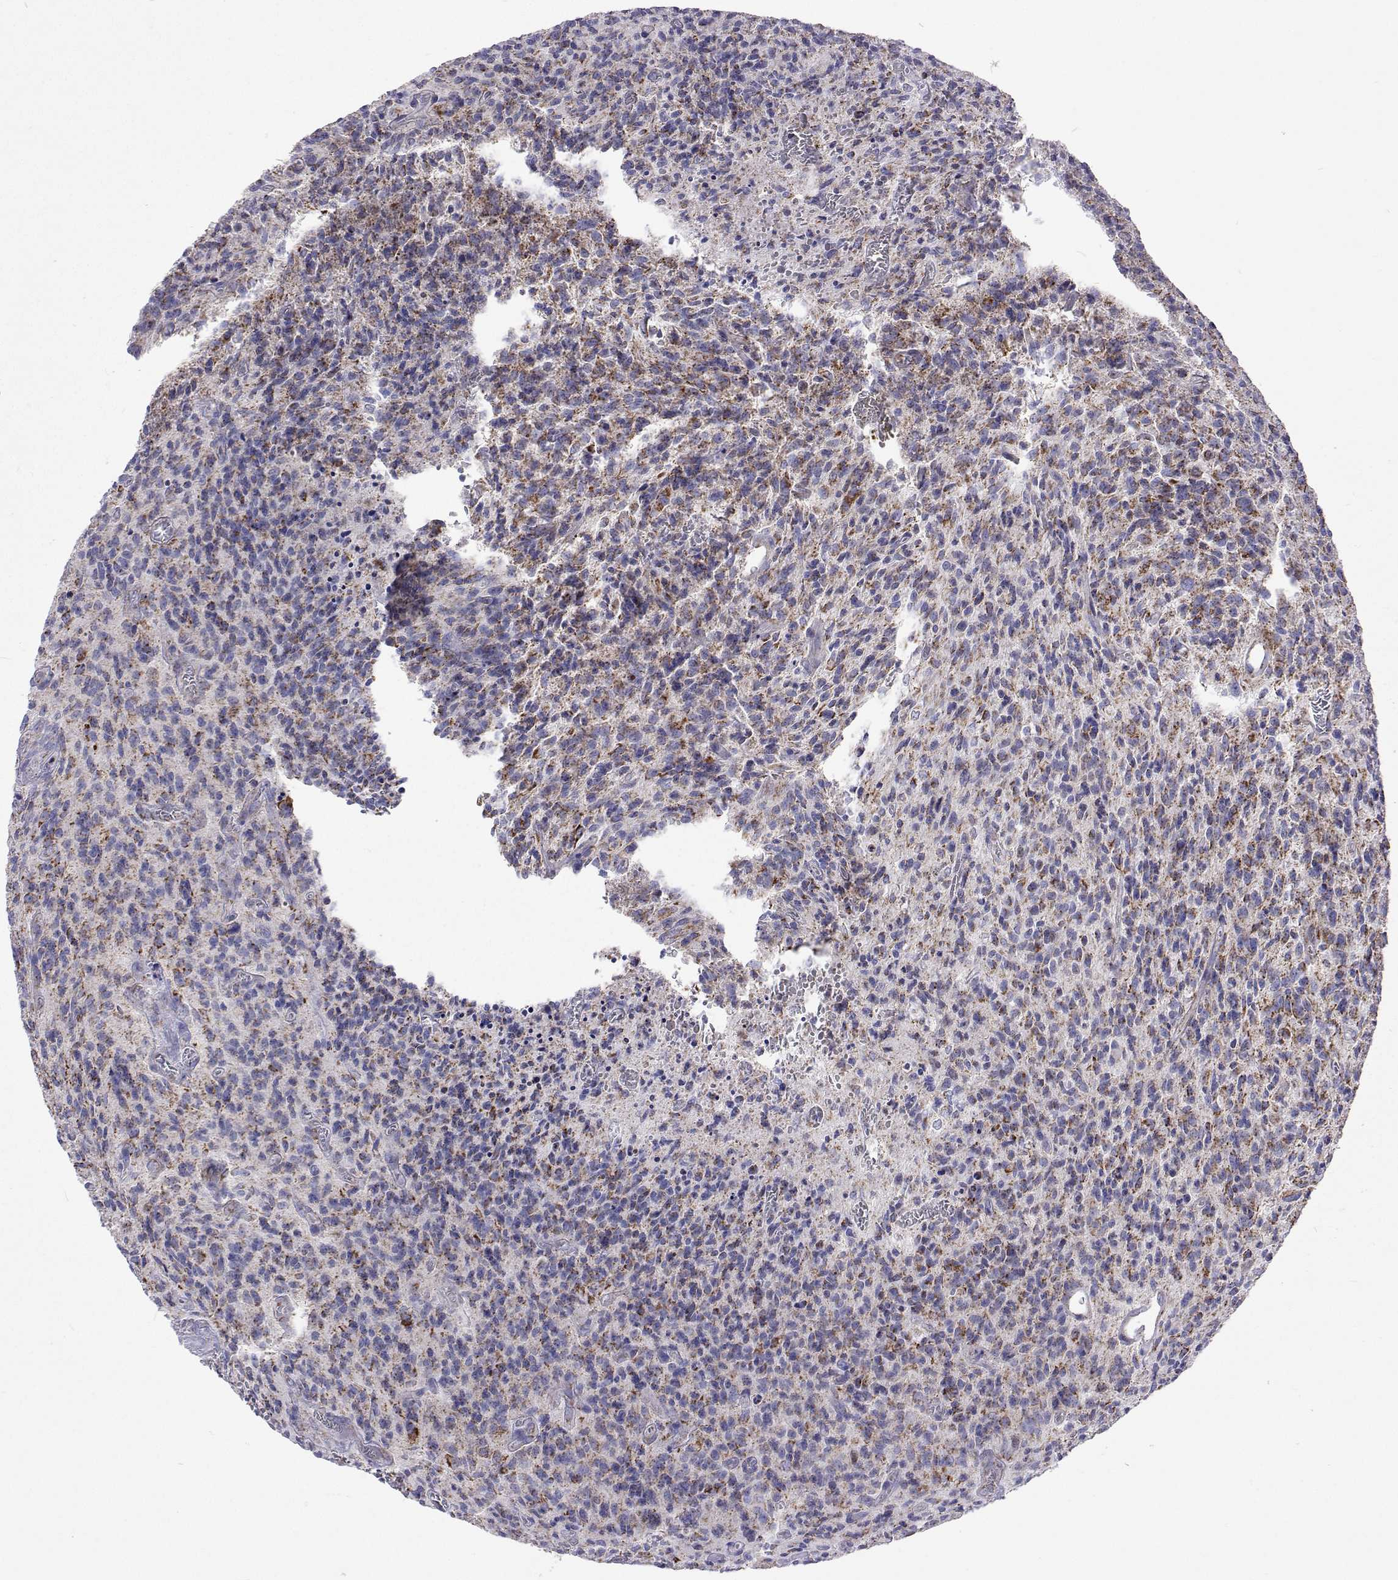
{"staining": {"intensity": "moderate", "quantity": "<25%", "location": "cytoplasmic/membranous"}, "tissue": "glioma", "cell_type": "Tumor cells", "image_type": "cancer", "snomed": [{"axis": "morphology", "description": "Glioma, malignant, High grade"}, {"axis": "topography", "description": "Brain"}], "caption": "Moderate cytoplasmic/membranous staining is identified in approximately <25% of tumor cells in high-grade glioma (malignant).", "gene": "MCCC2", "patient": {"sex": "male", "age": 76}}